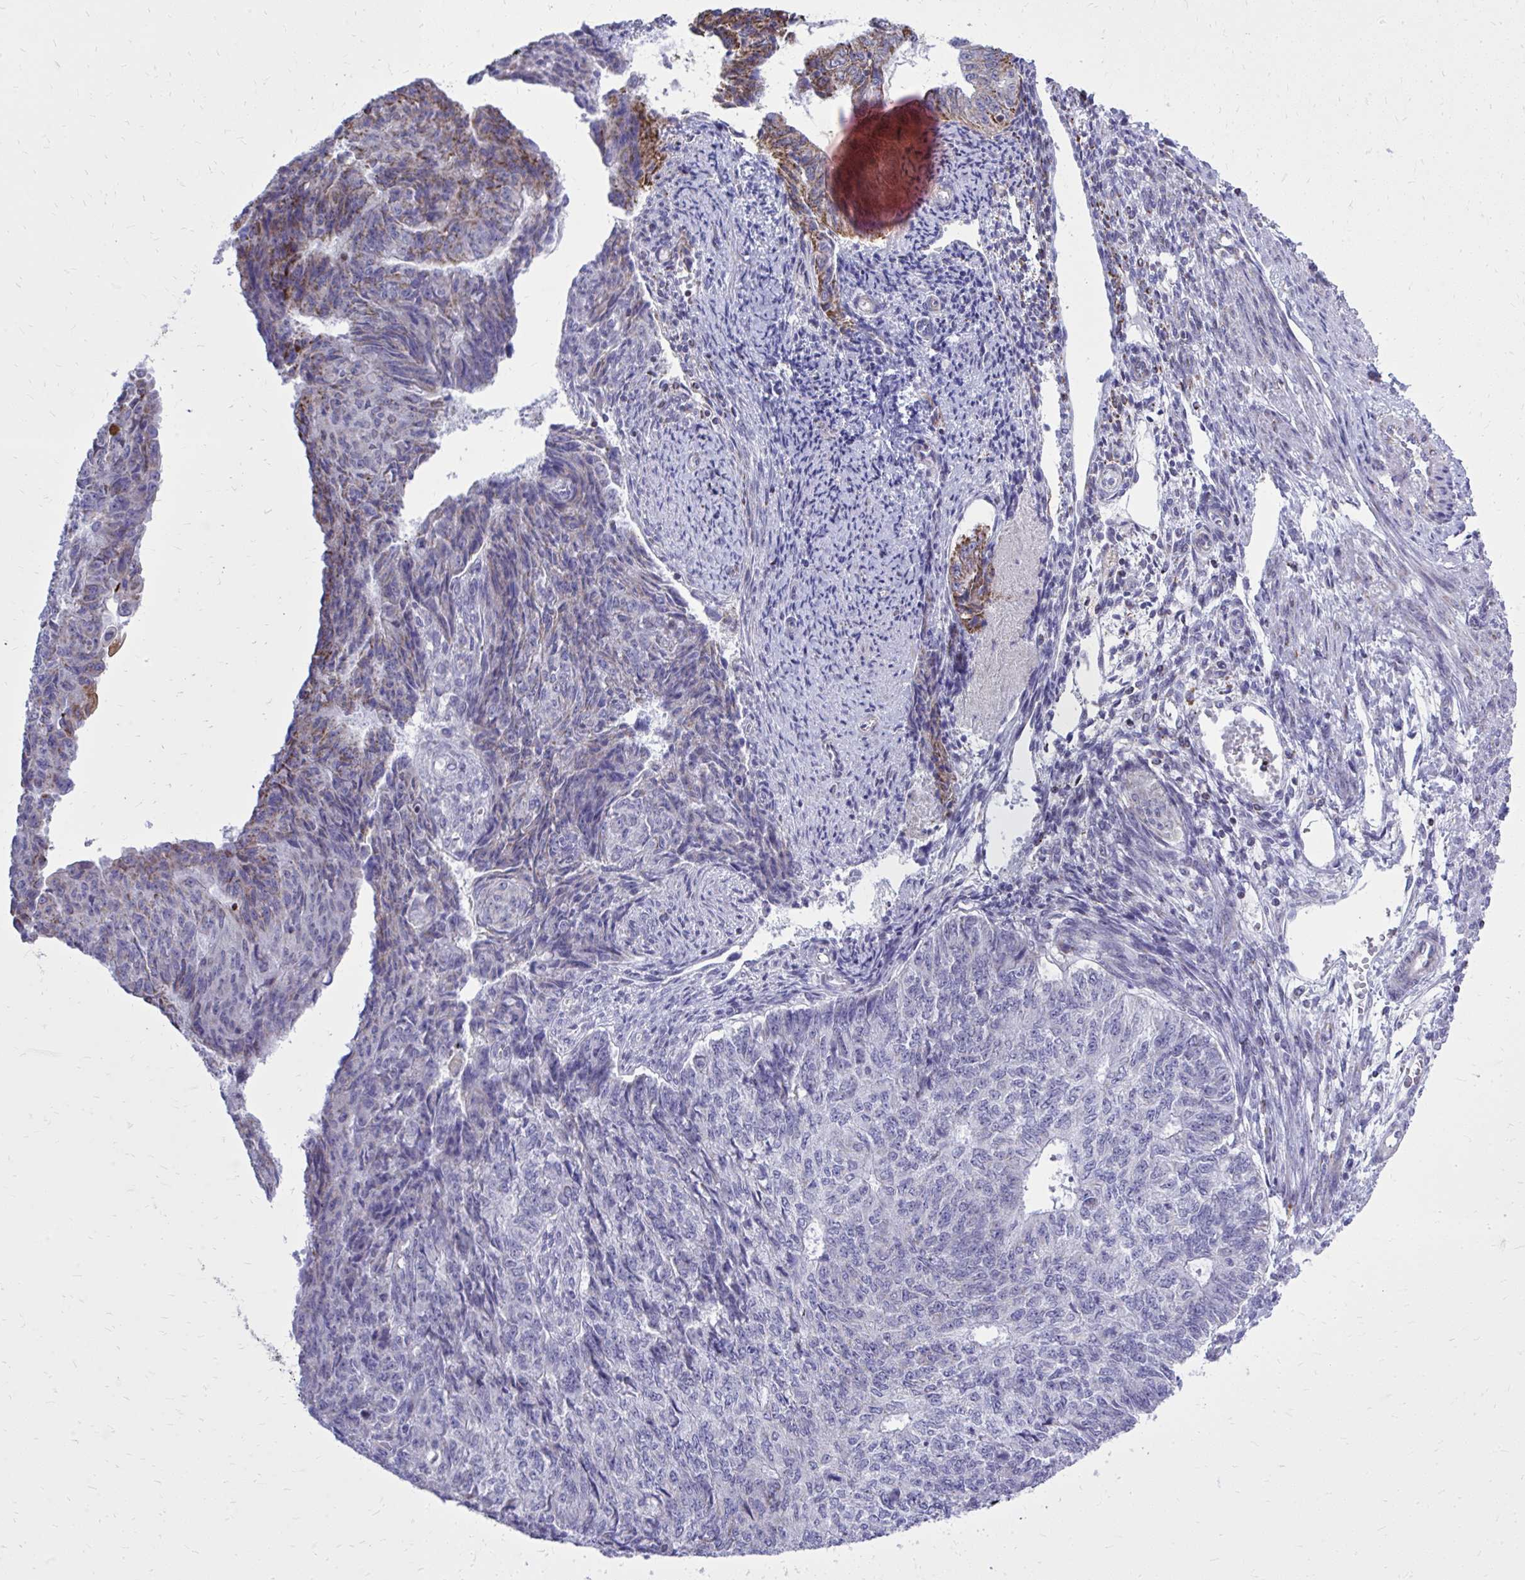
{"staining": {"intensity": "weak", "quantity": "<25%", "location": "cytoplasmic/membranous"}, "tissue": "endometrial cancer", "cell_type": "Tumor cells", "image_type": "cancer", "snomed": [{"axis": "morphology", "description": "Adenocarcinoma, NOS"}, {"axis": "topography", "description": "Endometrium"}], "caption": "Immunohistochemical staining of human endometrial cancer shows no significant expression in tumor cells.", "gene": "ZNF362", "patient": {"sex": "female", "age": 32}}